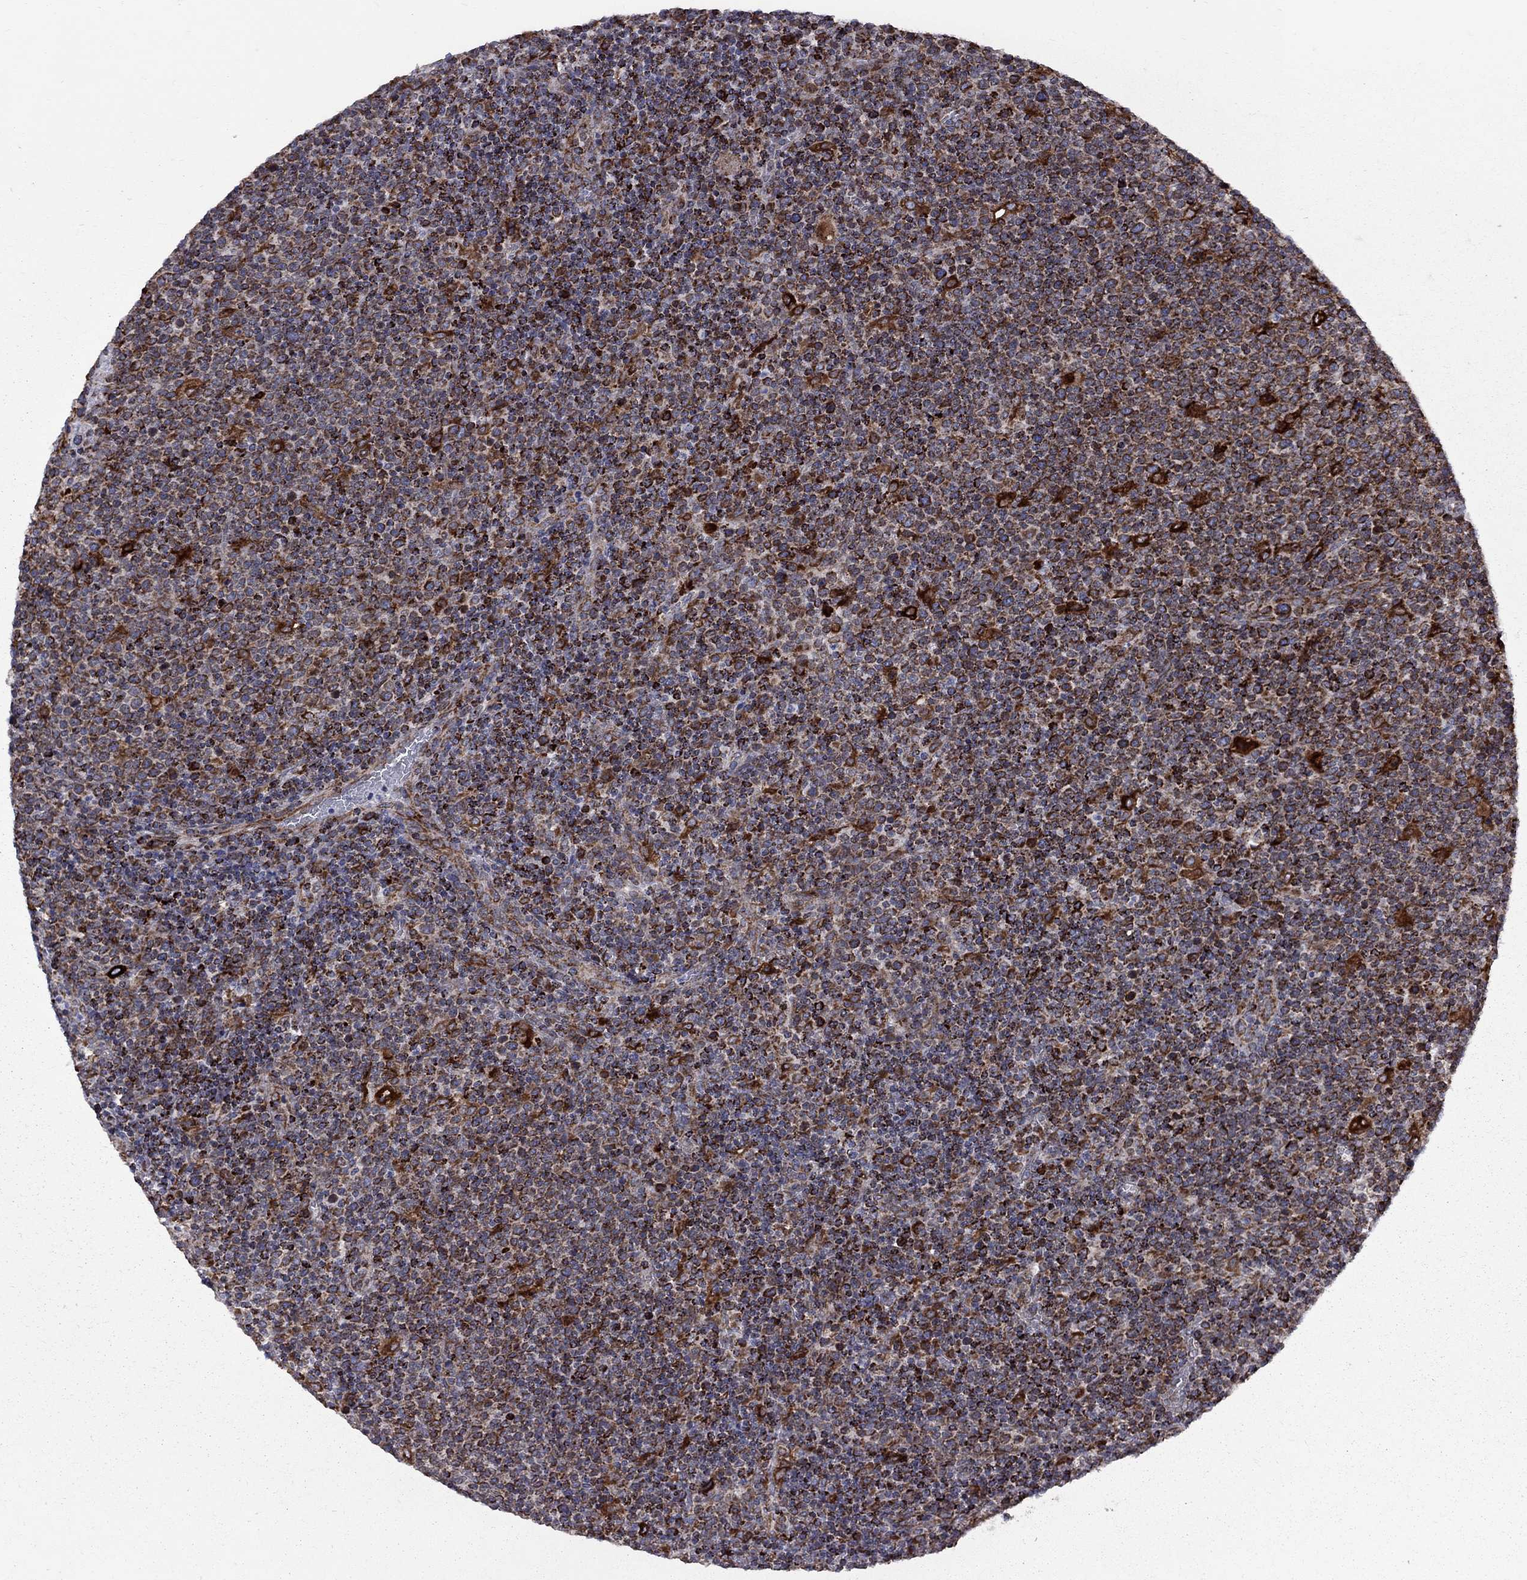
{"staining": {"intensity": "strong", "quantity": ">75%", "location": "cytoplasmic/membranous"}, "tissue": "lymphoma", "cell_type": "Tumor cells", "image_type": "cancer", "snomed": [{"axis": "morphology", "description": "Malignant lymphoma, non-Hodgkin's type, High grade"}, {"axis": "topography", "description": "Lymph node"}], "caption": "High-grade malignant lymphoma, non-Hodgkin's type stained with DAB immunohistochemistry (IHC) shows high levels of strong cytoplasmic/membranous expression in about >75% of tumor cells.", "gene": "CLPTM1", "patient": {"sex": "male", "age": 61}}